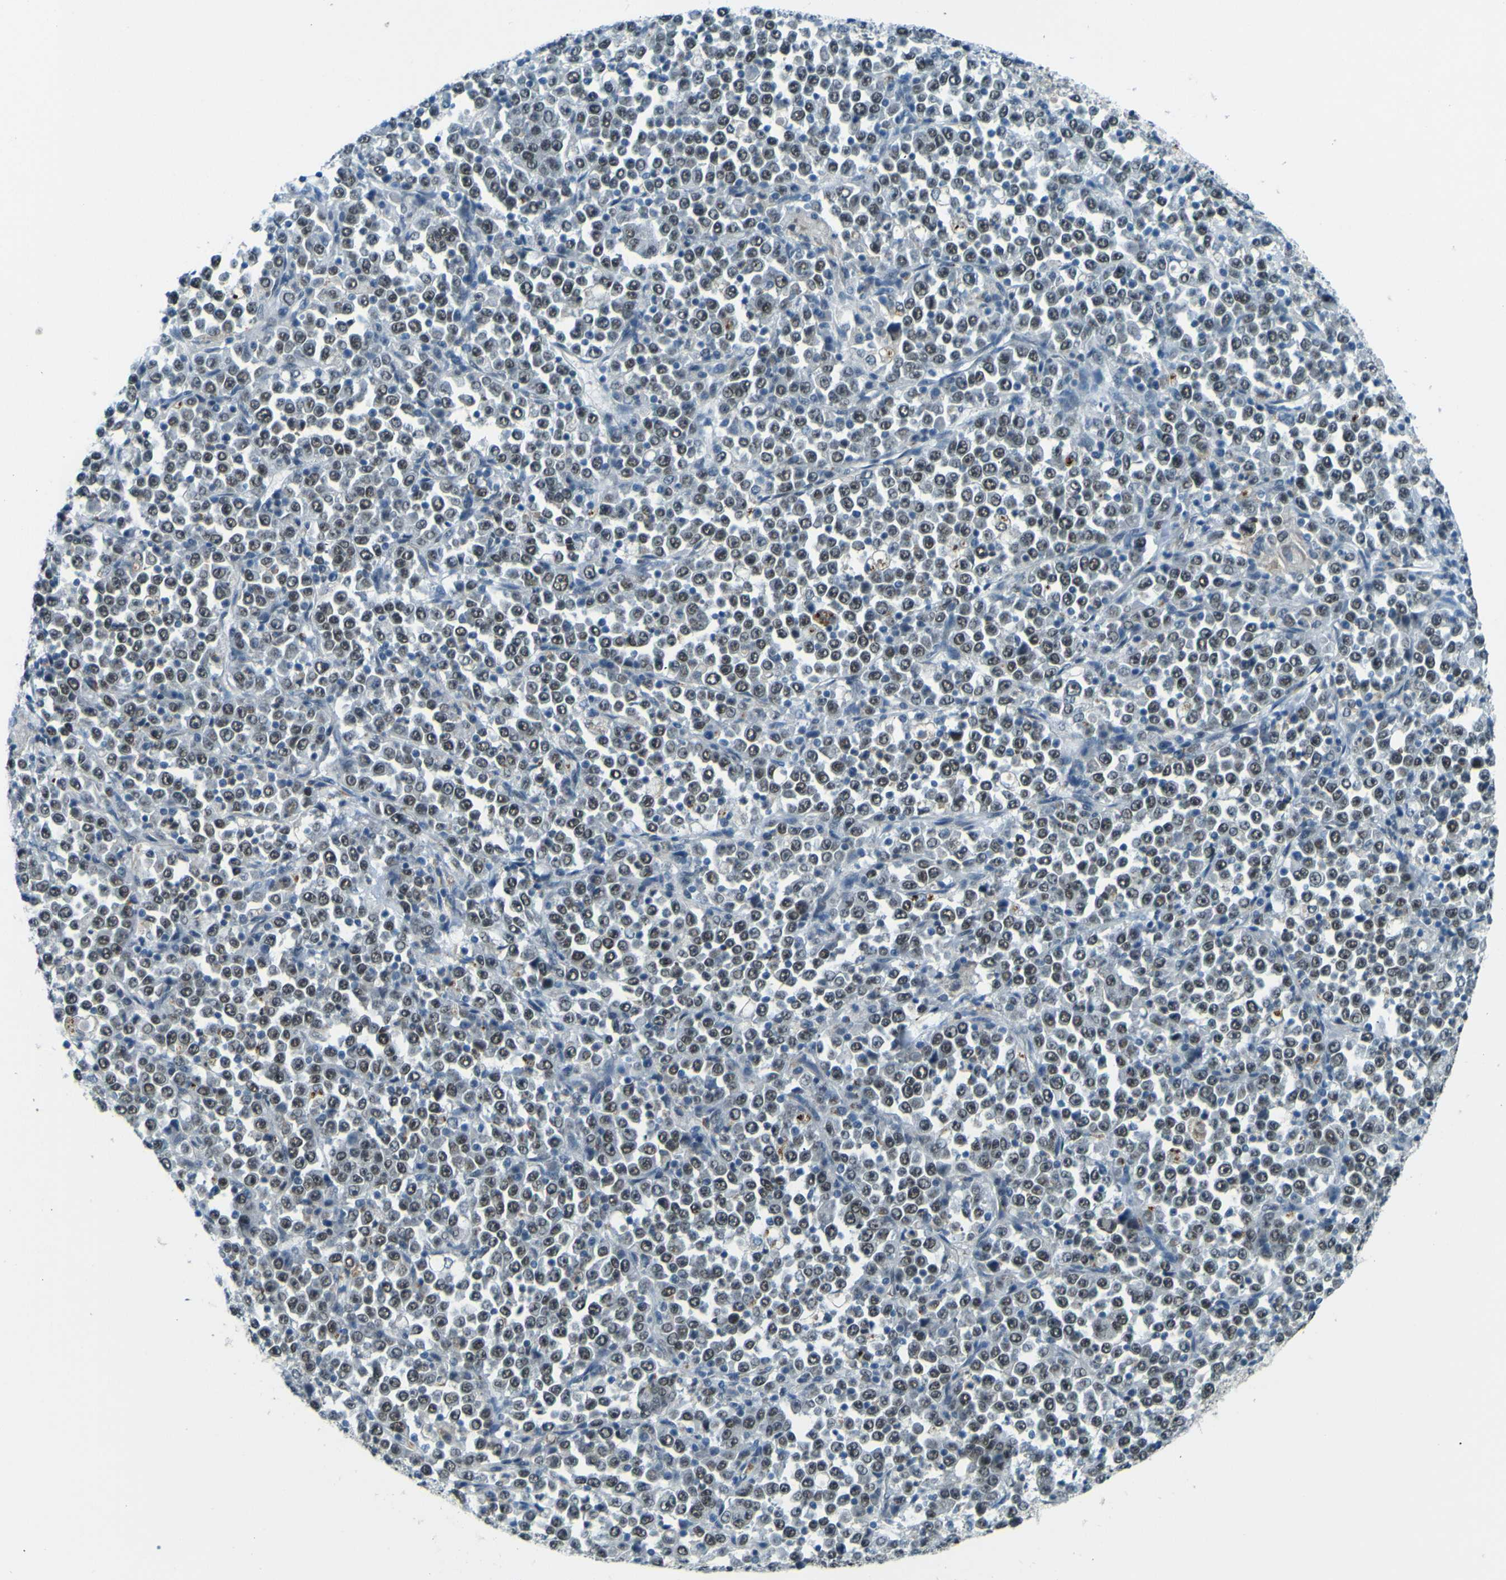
{"staining": {"intensity": "weak", "quantity": "25%-75%", "location": "nuclear"}, "tissue": "stomach cancer", "cell_type": "Tumor cells", "image_type": "cancer", "snomed": [{"axis": "morphology", "description": "Normal tissue, NOS"}, {"axis": "morphology", "description": "Adenocarcinoma, NOS"}, {"axis": "topography", "description": "Stomach, upper"}, {"axis": "topography", "description": "Stomach"}], "caption": "Human stomach cancer stained with a protein marker reveals weak staining in tumor cells.", "gene": "CEBPG", "patient": {"sex": "male", "age": 59}}